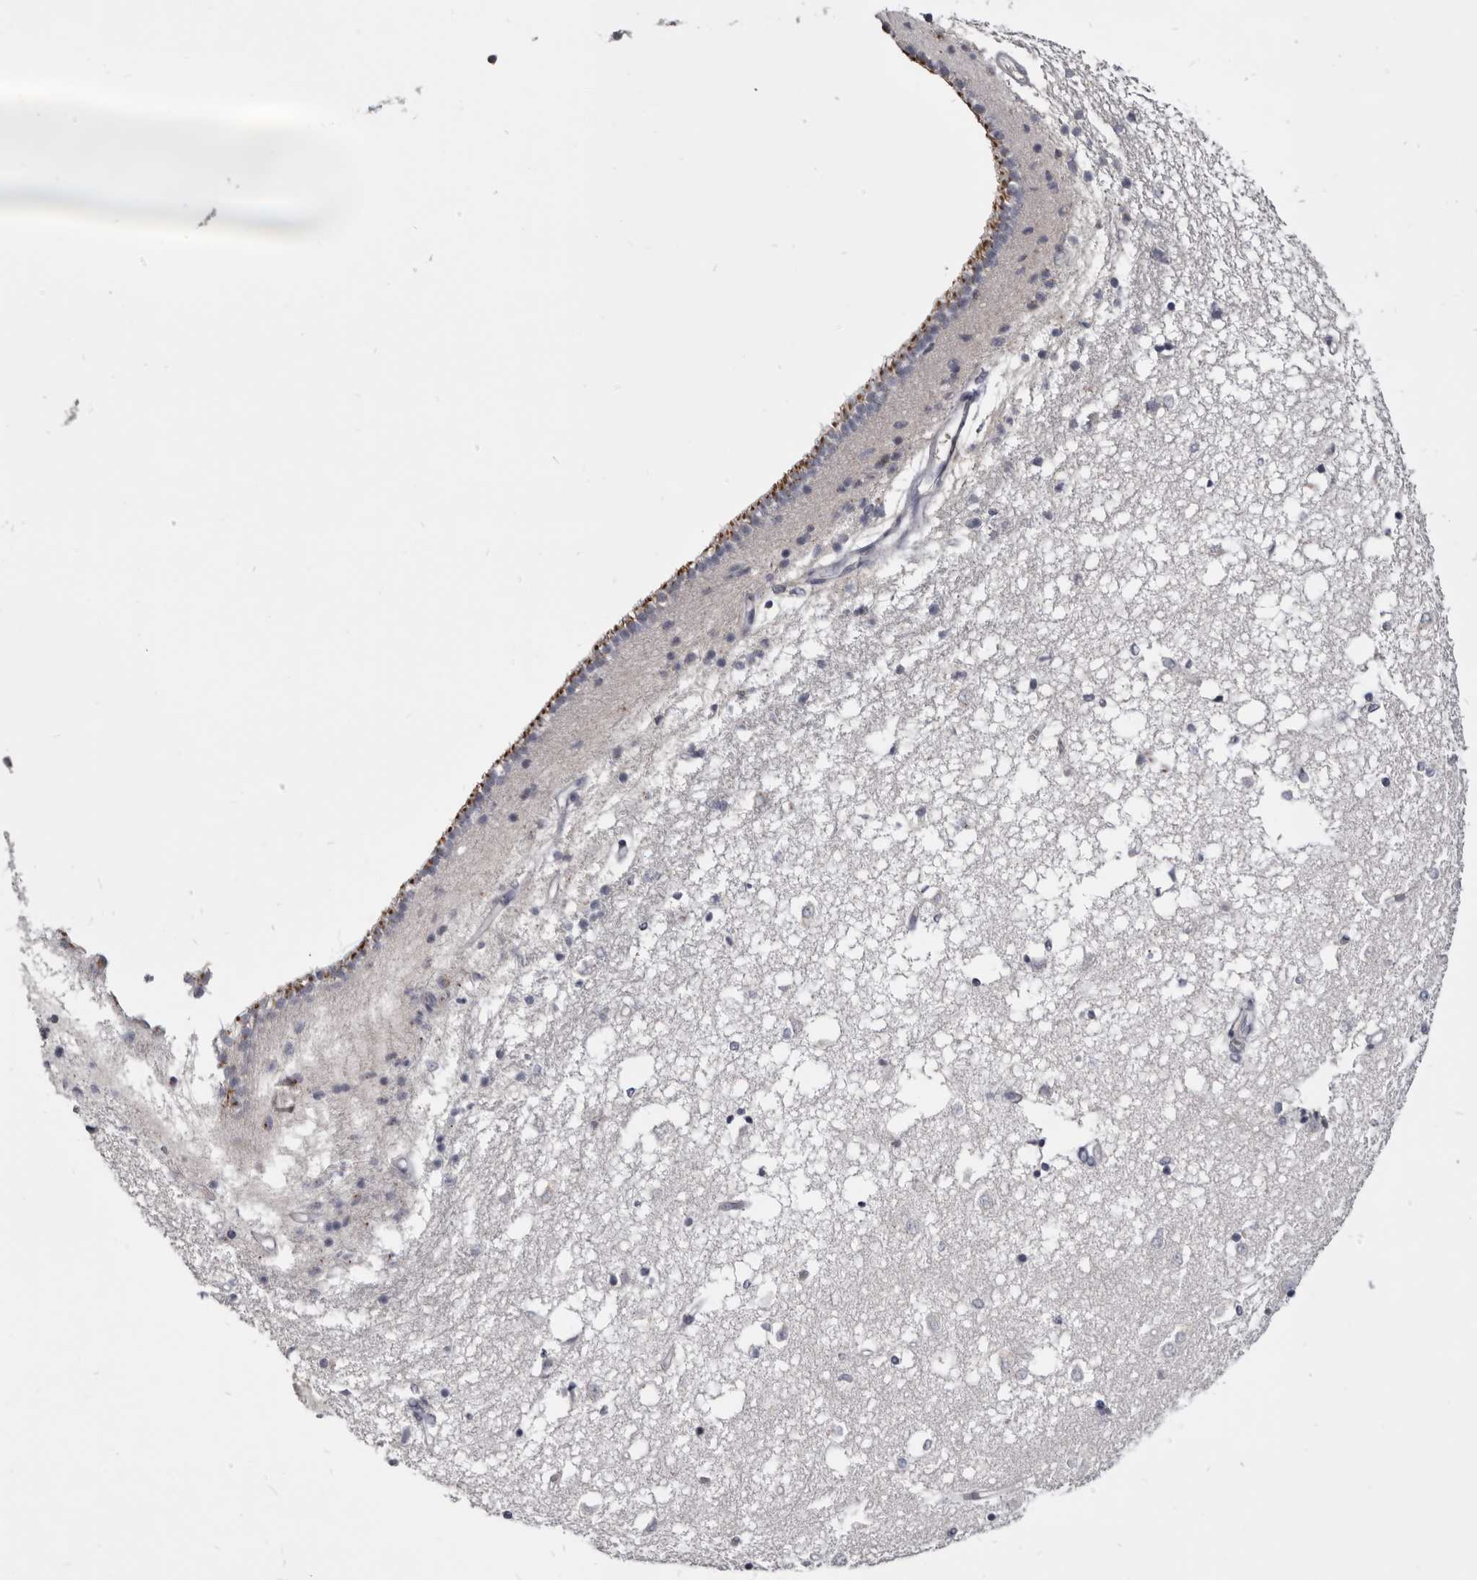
{"staining": {"intensity": "strong", "quantity": "<25%", "location": "cytoplasmic/membranous"}, "tissue": "caudate", "cell_type": "Glial cells", "image_type": "normal", "snomed": [{"axis": "morphology", "description": "Normal tissue, NOS"}, {"axis": "topography", "description": "Lateral ventricle wall"}], "caption": "A histopathology image showing strong cytoplasmic/membranous staining in approximately <25% of glial cells in normal caudate, as visualized by brown immunohistochemical staining.", "gene": "CGN", "patient": {"sex": "male", "age": 45}}